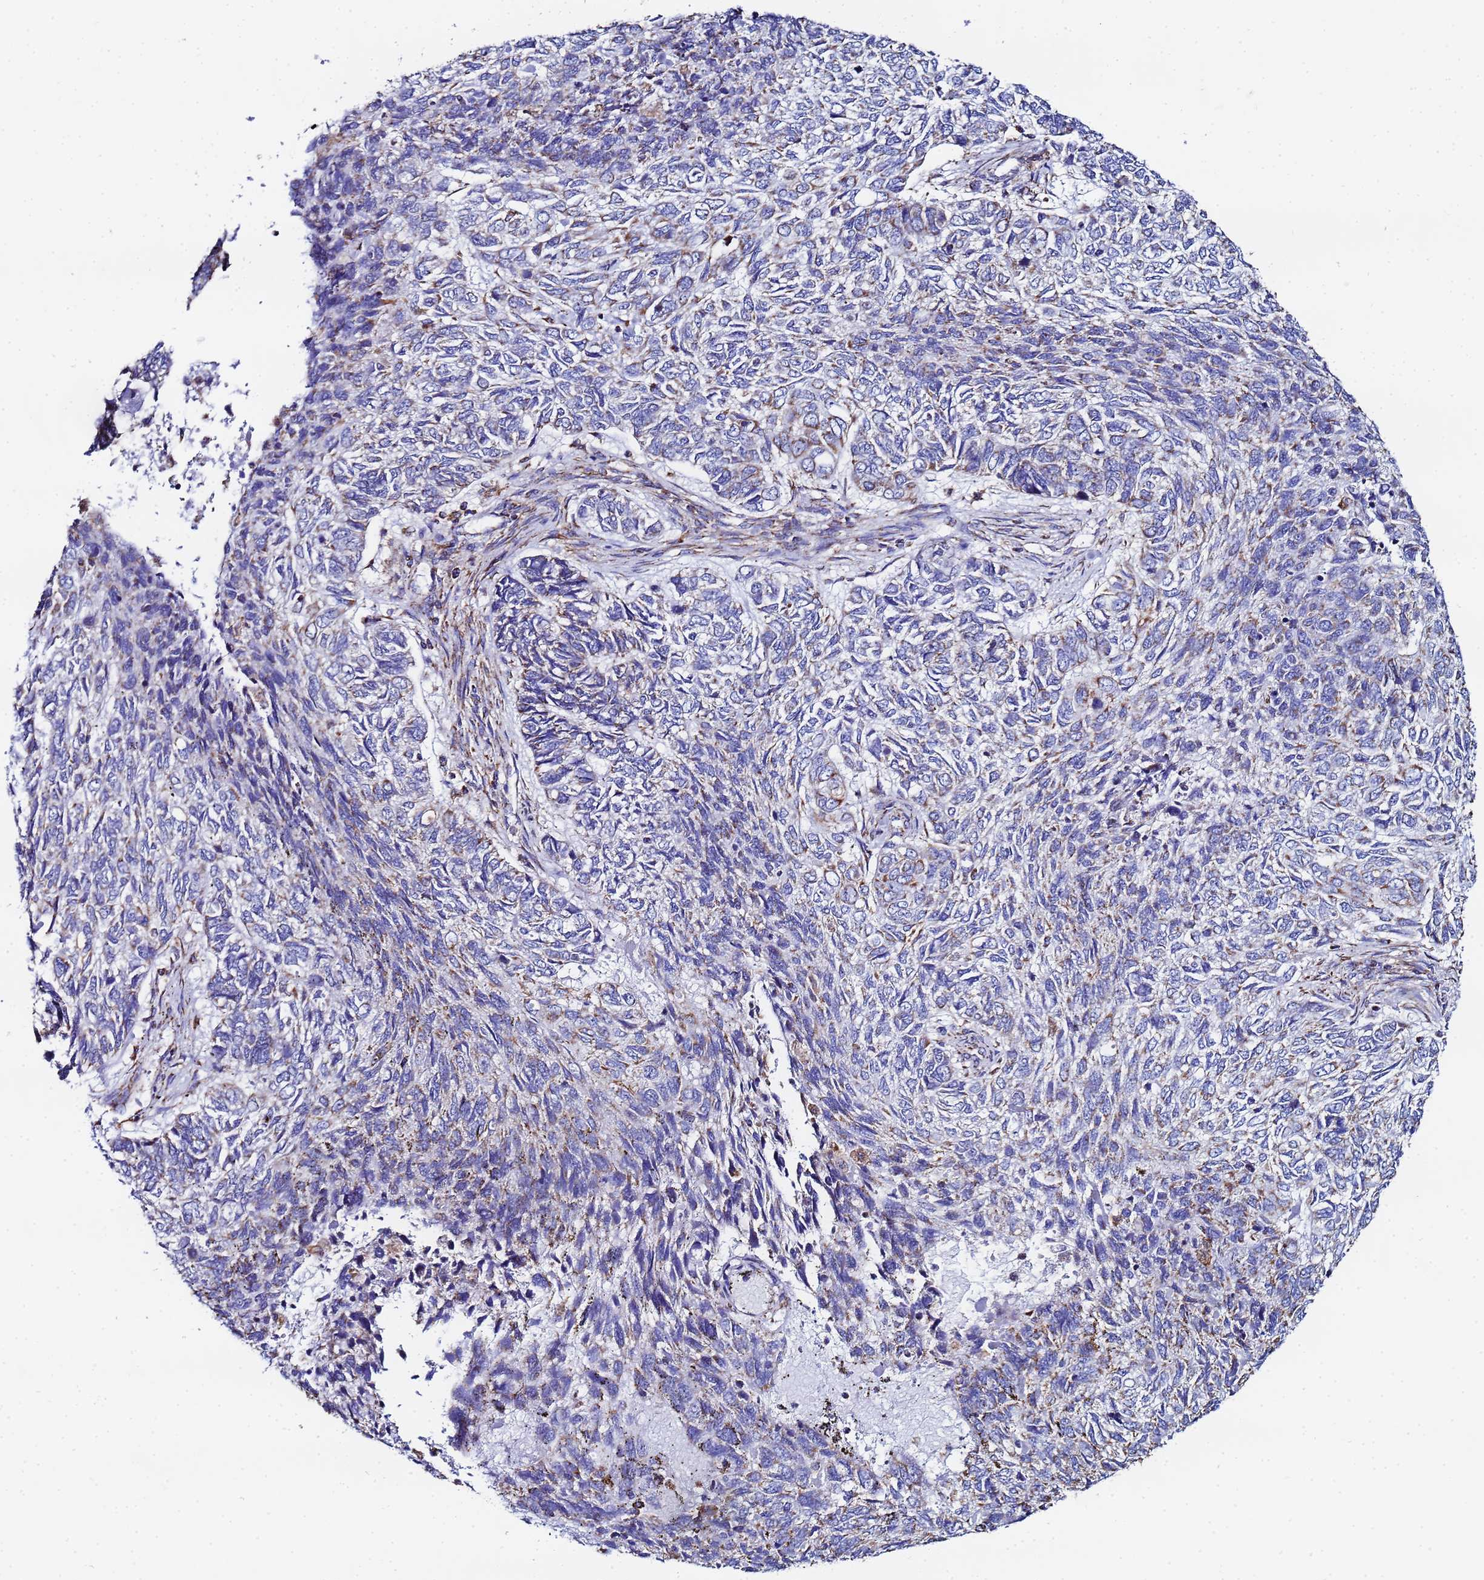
{"staining": {"intensity": "weak", "quantity": "25%-75%", "location": "cytoplasmic/membranous"}, "tissue": "skin cancer", "cell_type": "Tumor cells", "image_type": "cancer", "snomed": [{"axis": "morphology", "description": "Basal cell carcinoma"}, {"axis": "topography", "description": "Skin"}], "caption": "Protein analysis of skin basal cell carcinoma tissue demonstrates weak cytoplasmic/membranous positivity in about 25%-75% of tumor cells.", "gene": "GLUD1", "patient": {"sex": "female", "age": 65}}